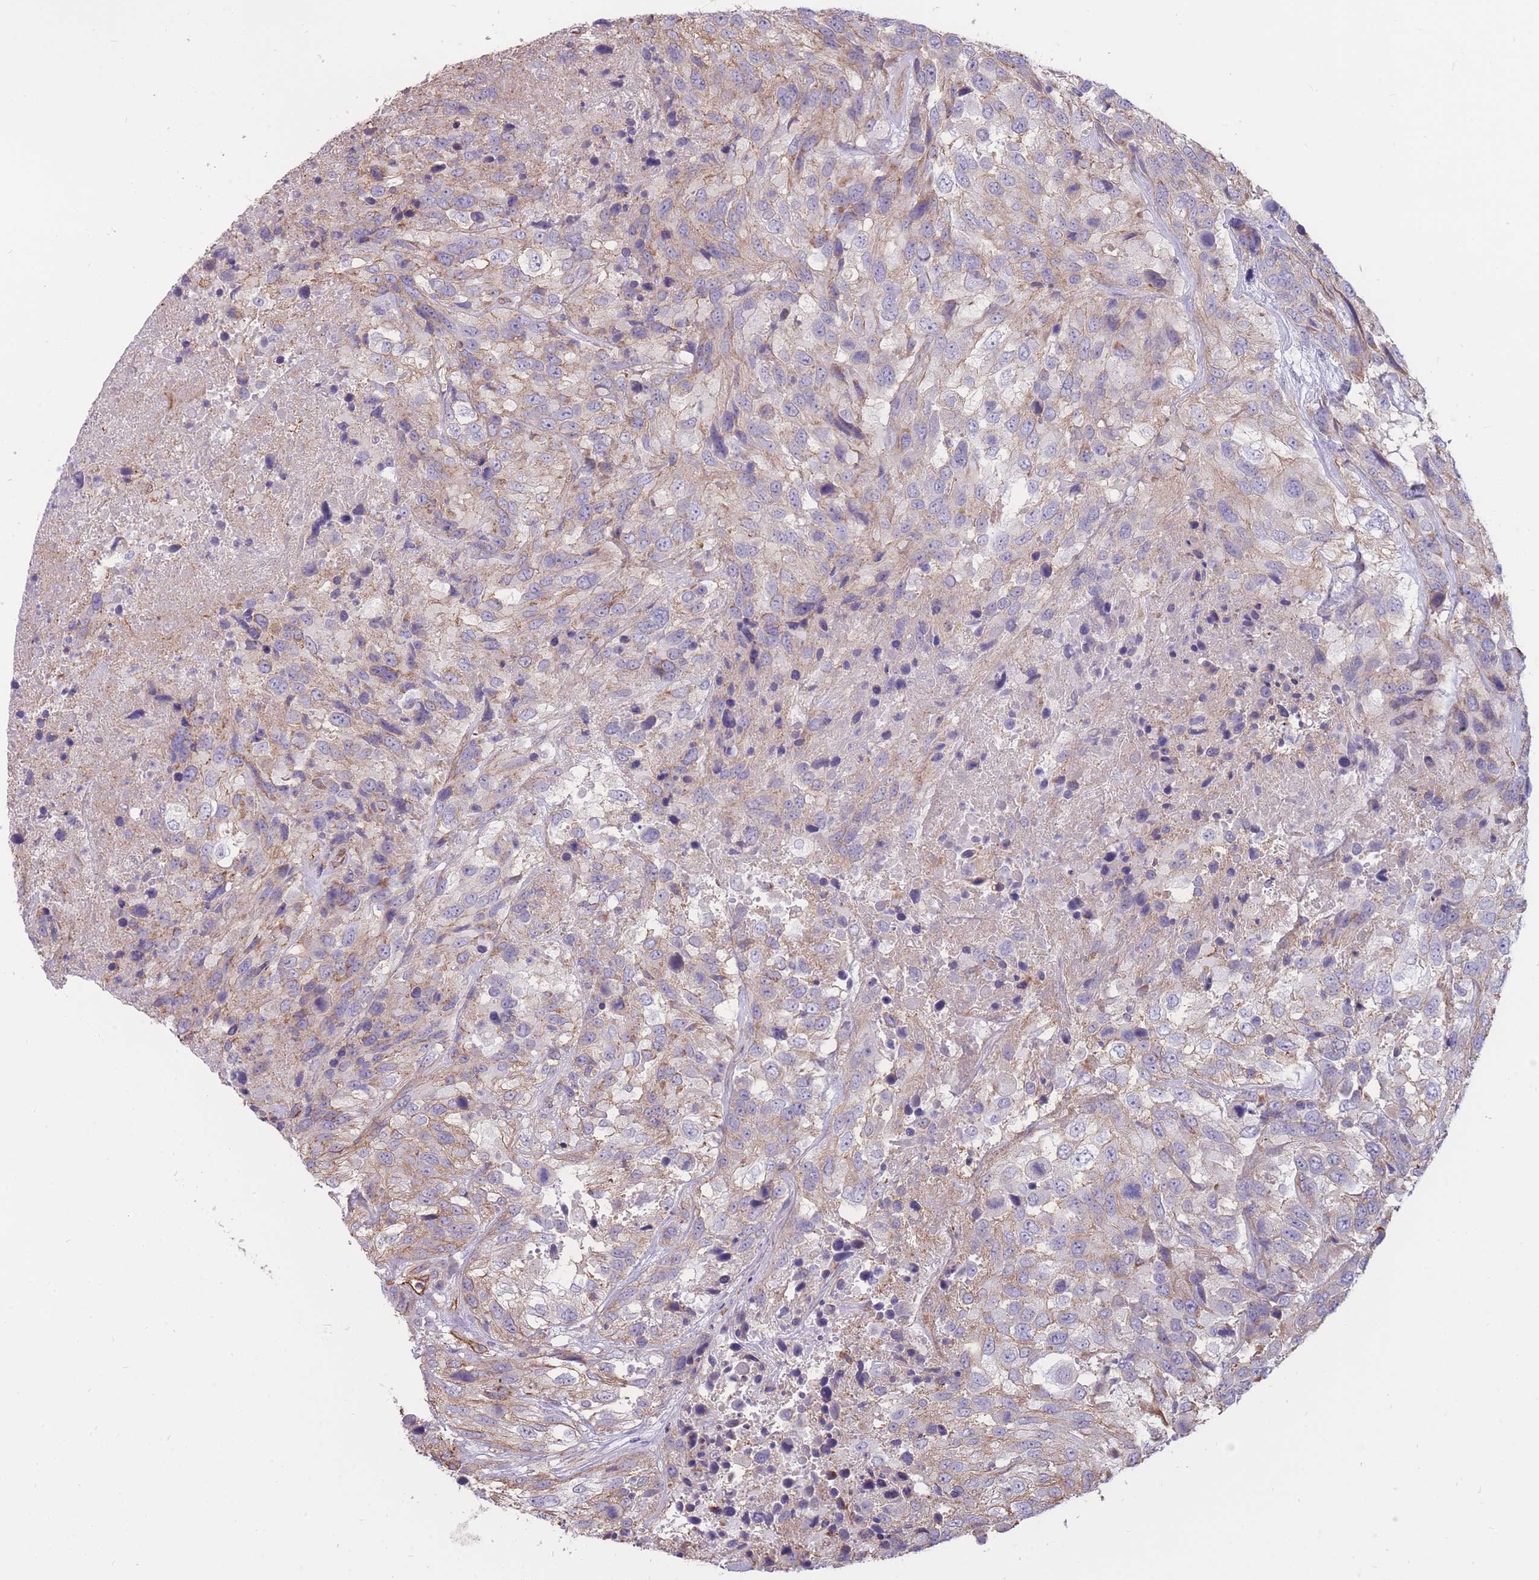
{"staining": {"intensity": "weak", "quantity": "<25%", "location": "cytoplasmic/membranous"}, "tissue": "urothelial cancer", "cell_type": "Tumor cells", "image_type": "cancer", "snomed": [{"axis": "morphology", "description": "Urothelial carcinoma, High grade"}, {"axis": "topography", "description": "Urinary bladder"}], "caption": "Immunohistochemistry (IHC) of human urothelial cancer displays no positivity in tumor cells.", "gene": "GNA11", "patient": {"sex": "female", "age": 70}}